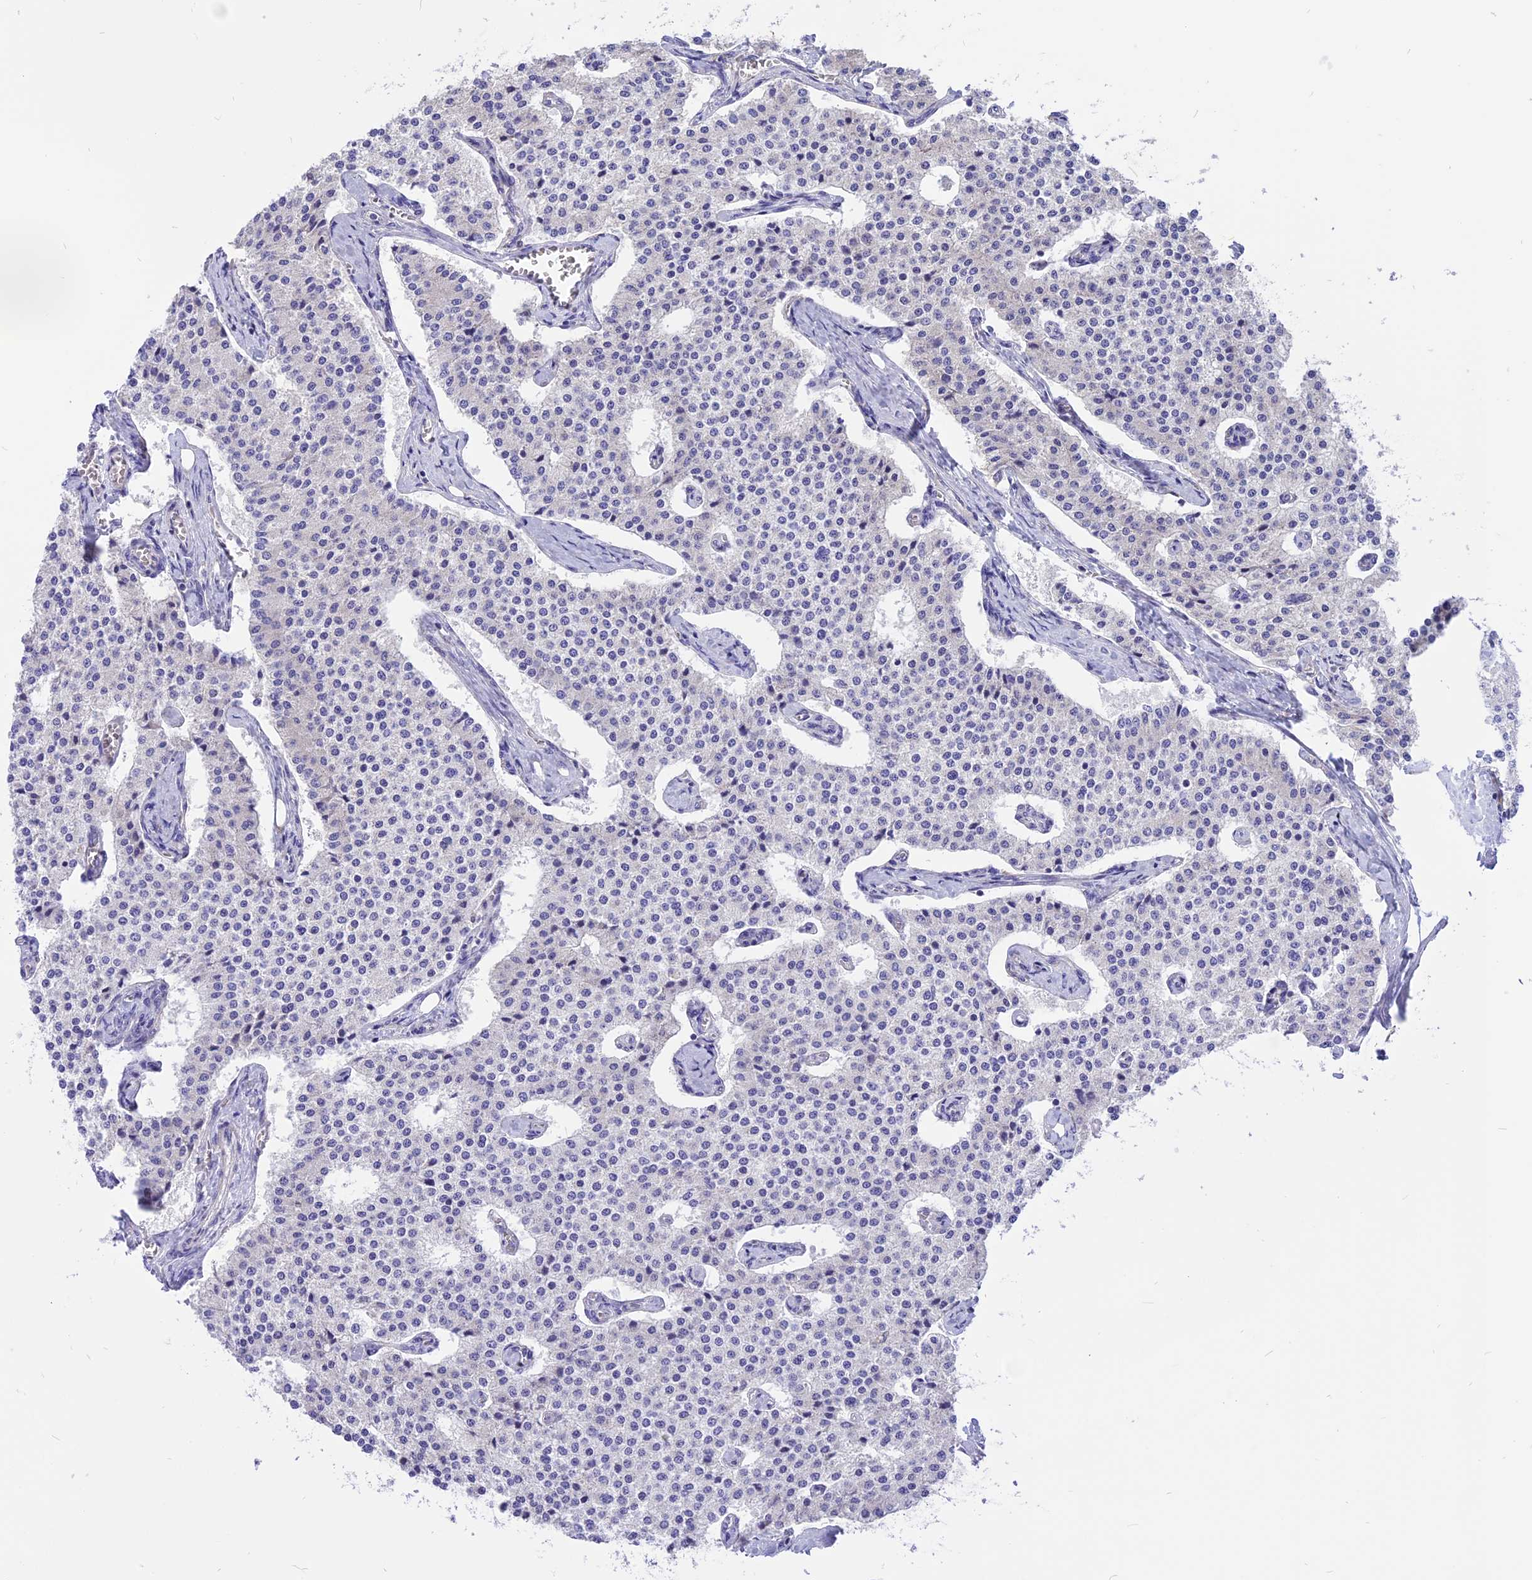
{"staining": {"intensity": "negative", "quantity": "none", "location": "none"}, "tissue": "carcinoid", "cell_type": "Tumor cells", "image_type": "cancer", "snomed": [{"axis": "morphology", "description": "Carcinoid, malignant, NOS"}, {"axis": "topography", "description": "Colon"}], "caption": "DAB (3,3'-diaminobenzidine) immunohistochemical staining of human malignant carcinoid exhibits no significant positivity in tumor cells.", "gene": "ARMCX6", "patient": {"sex": "female", "age": 52}}